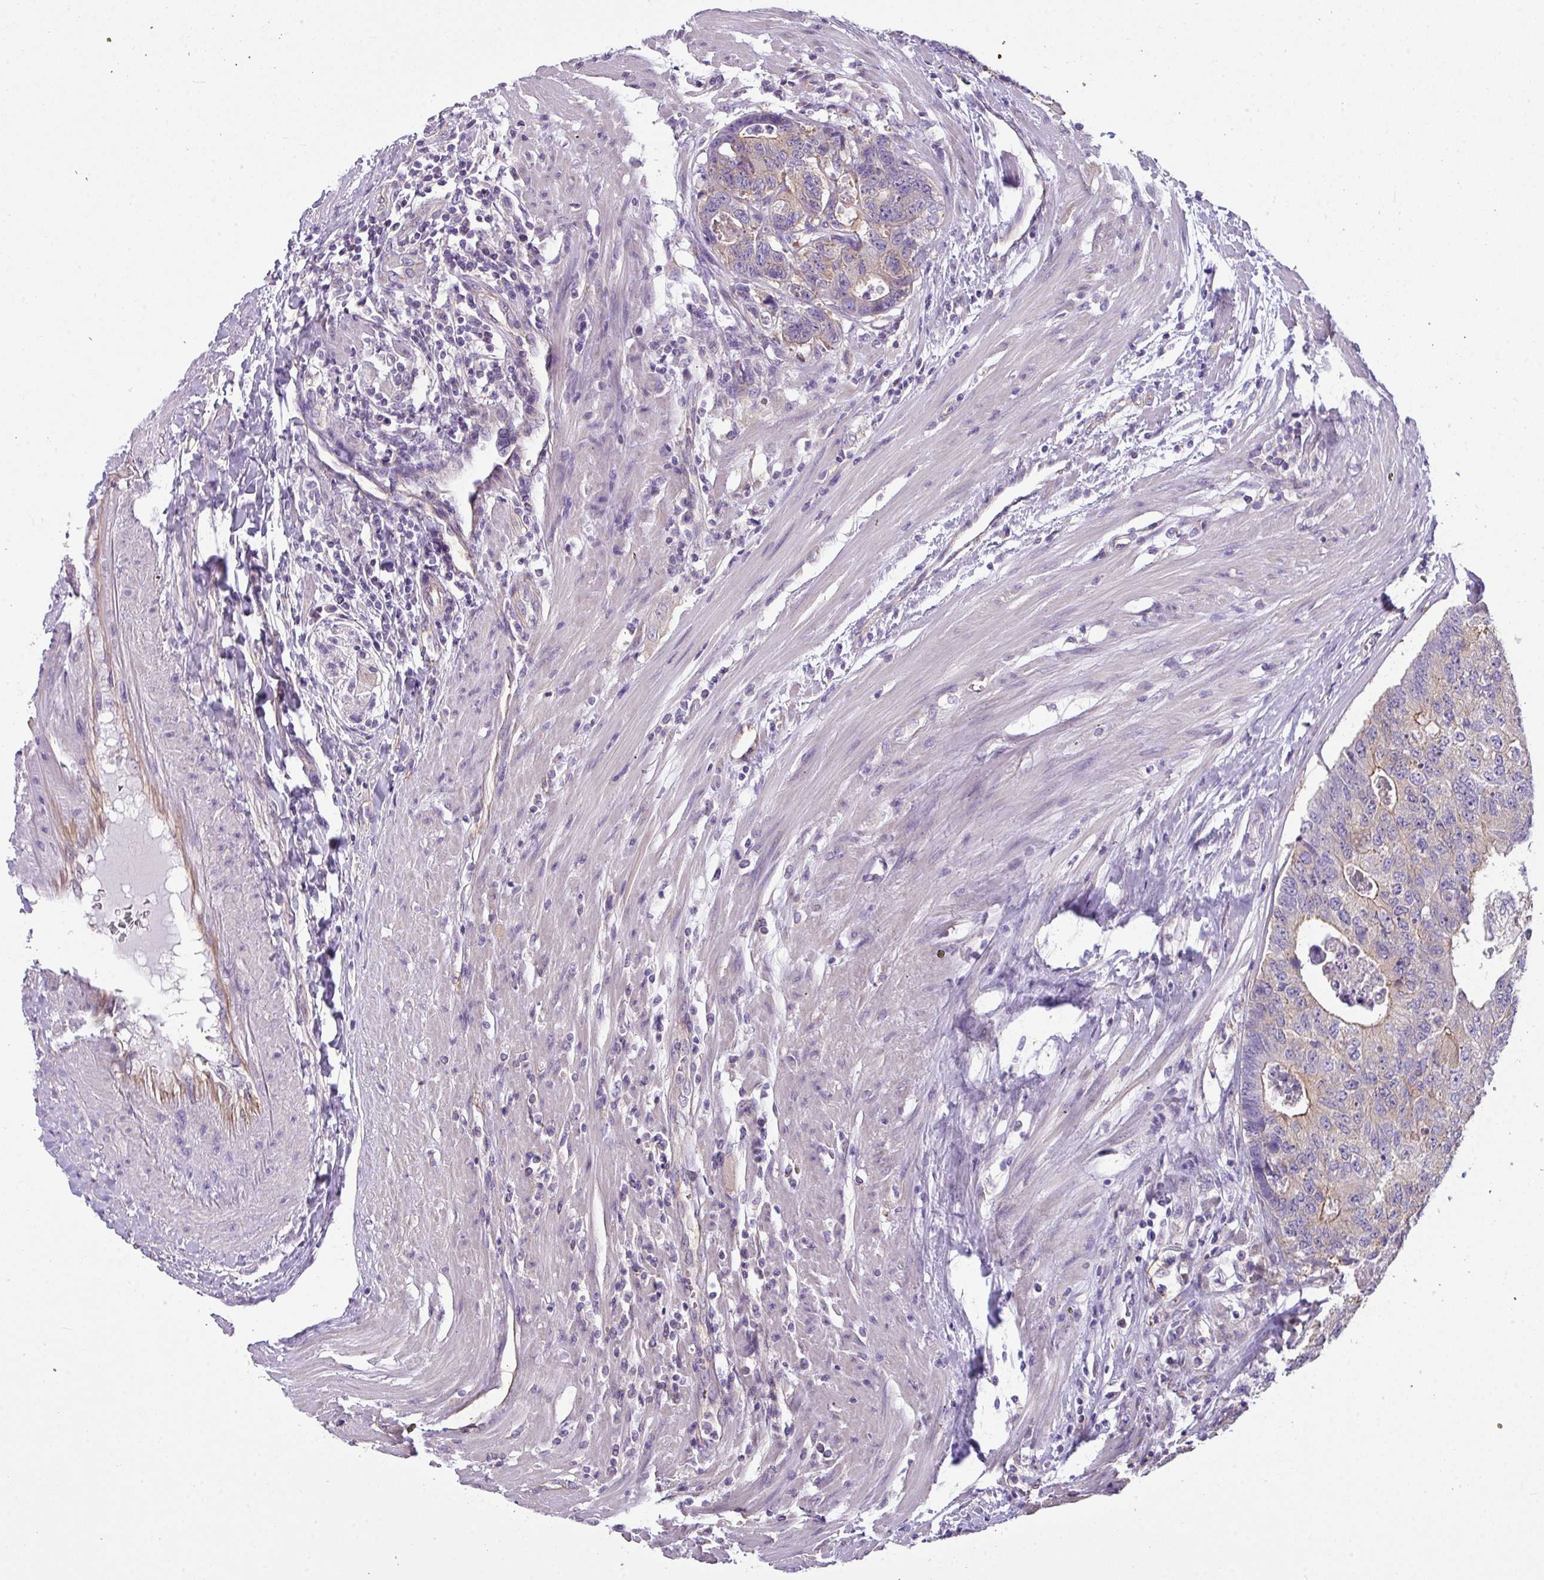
{"staining": {"intensity": "weak", "quantity": "<25%", "location": "cytoplasmic/membranous"}, "tissue": "colorectal cancer", "cell_type": "Tumor cells", "image_type": "cancer", "snomed": [{"axis": "morphology", "description": "Adenocarcinoma, NOS"}, {"axis": "topography", "description": "Colon"}], "caption": "Tumor cells show no significant protein expression in colorectal adenocarcinoma.", "gene": "PALS2", "patient": {"sex": "female", "age": 67}}